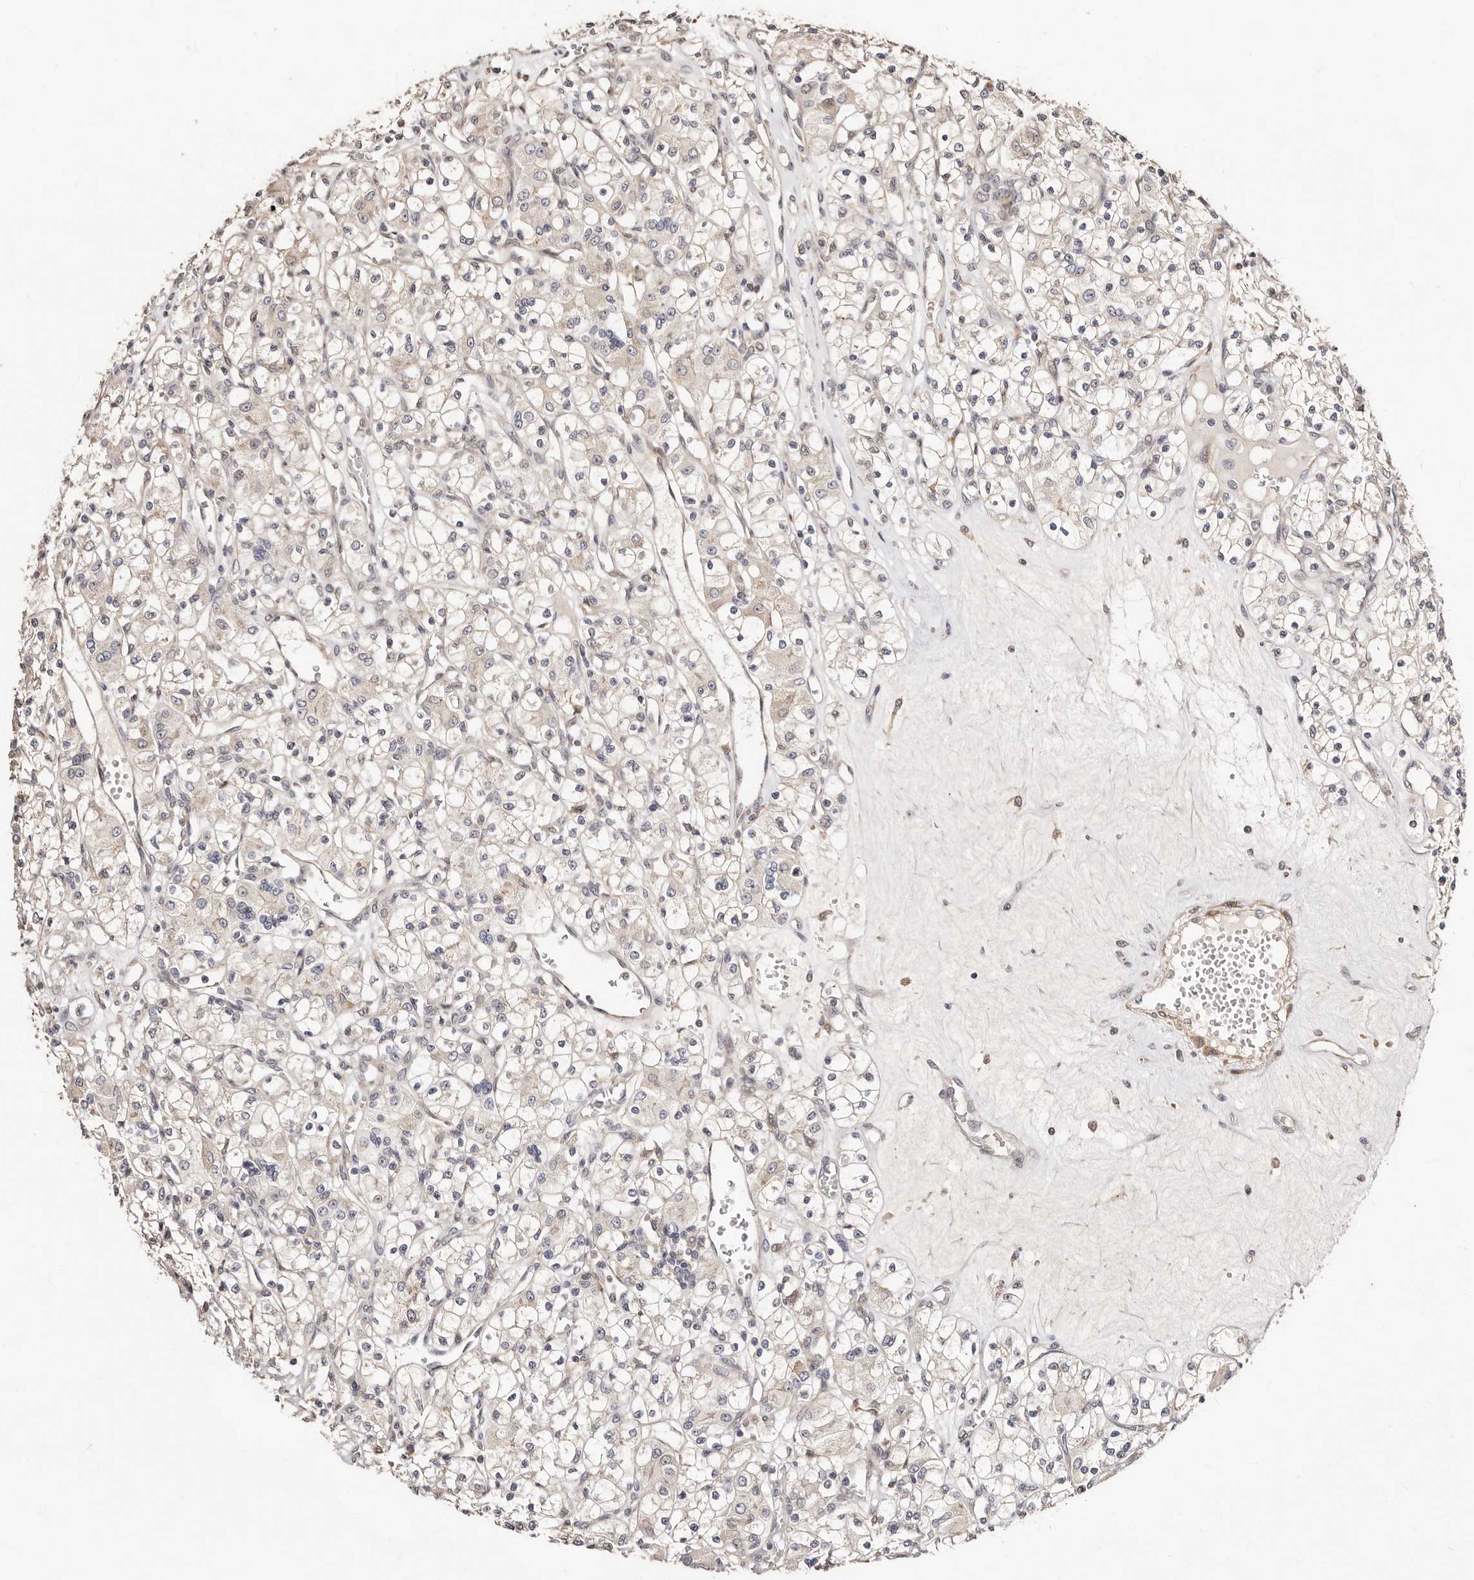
{"staining": {"intensity": "negative", "quantity": "none", "location": "none"}, "tissue": "renal cancer", "cell_type": "Tumor cells", "image_type": "cancer", "snomed": [{"axis": "morphology", "description": "Adenocarcinoma, NOS"}, {"axis": "topography", "description": "Kidney"}], "caption": "Immunohistochemistry (IHC) micrograph of human adenocarcinoma (renal) stained for a protein (brown), which displays no expression in tumor cells.", "gene": "APOL6", "patient": {"sex": "female", "age": 59}}